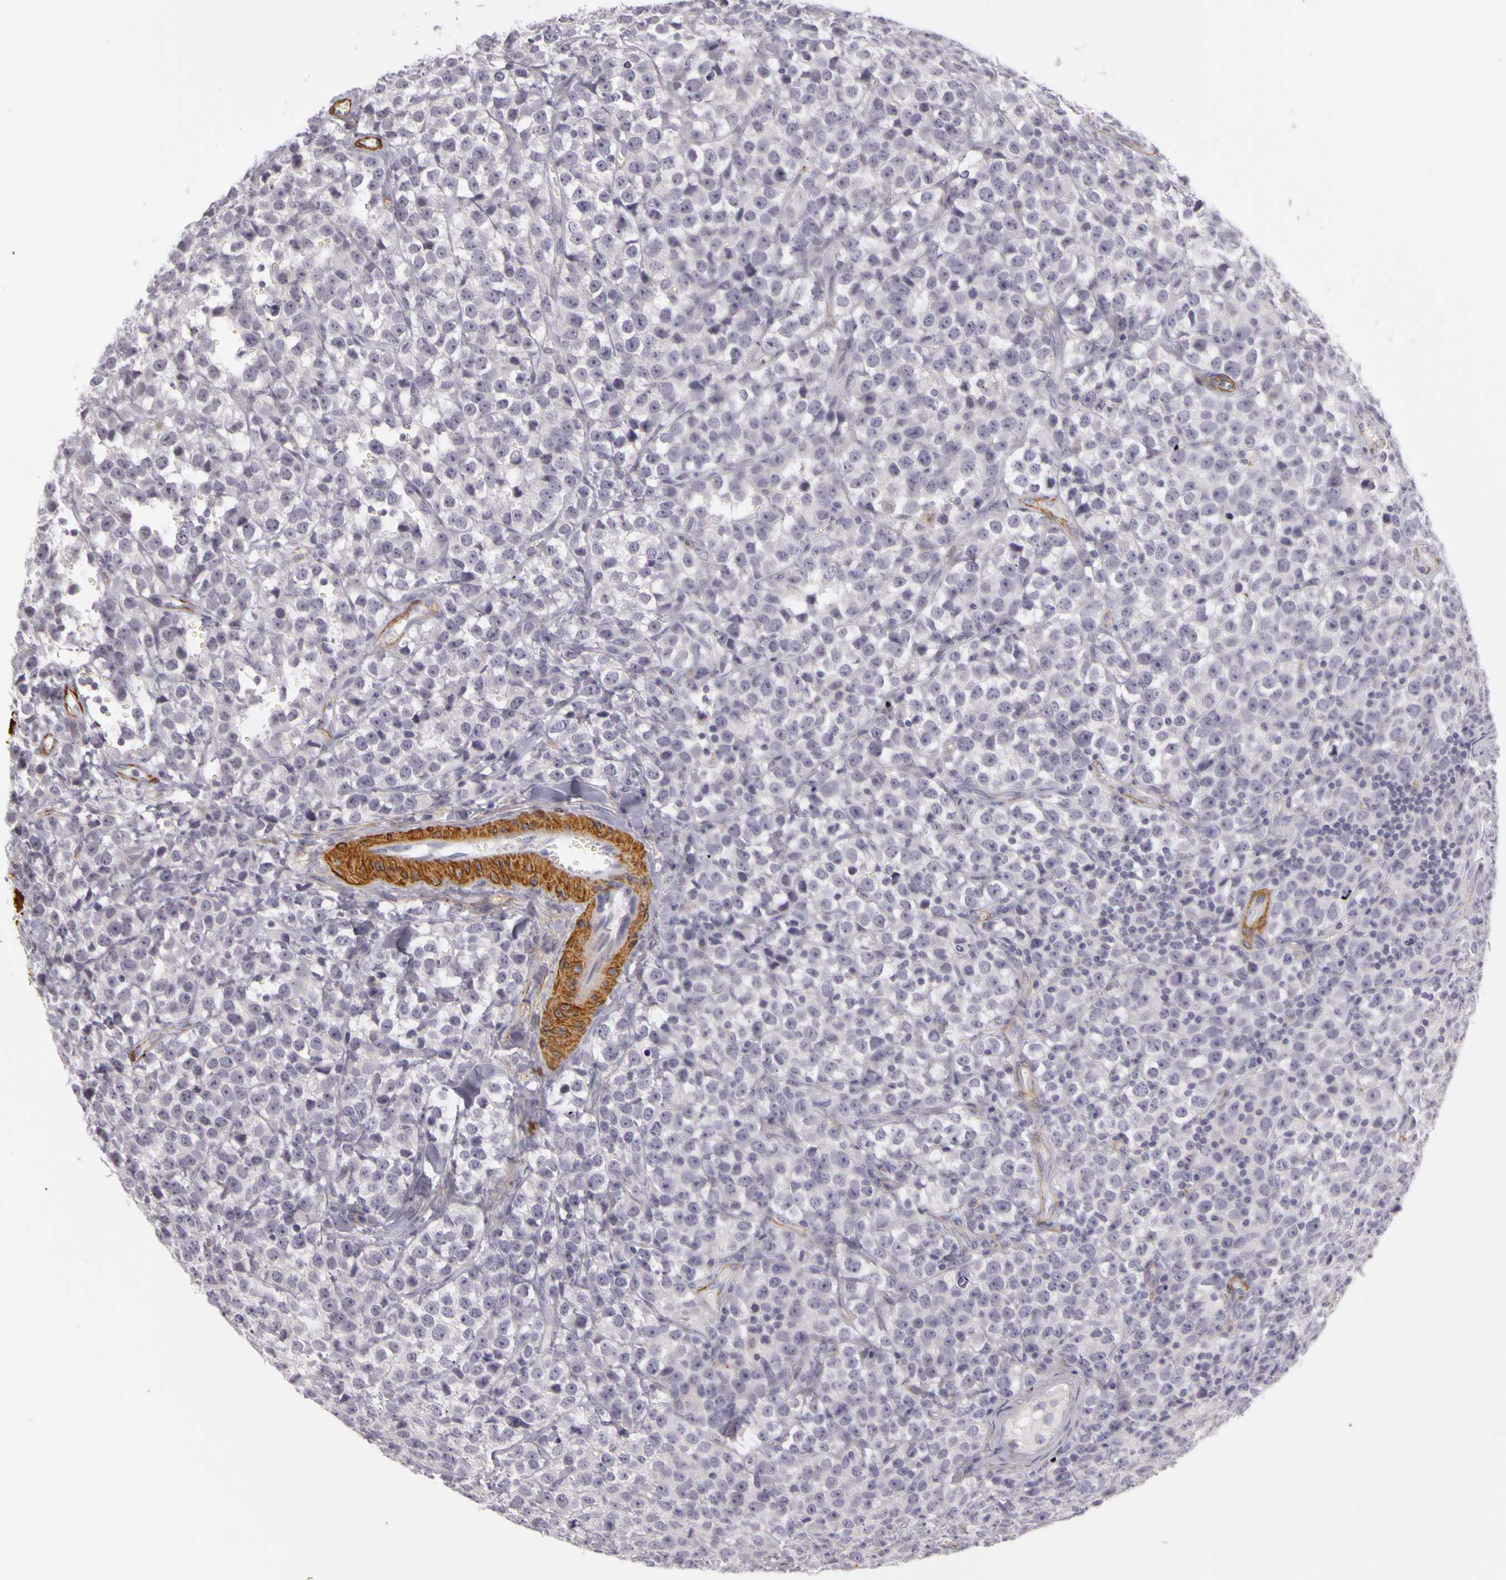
{"staining": {"intensity": "negative", "quantity": "none", "location": "none"}, "tissue": "testis cancer", "cell_type": "Tumor cells", "image_type": "cancer", "snomed": [{"axis": "morphology", "description": "Seminoma, NOS"}, {"axis": "topography", "description": "Testis"}], "caption": "Protein analysis of testis cancer reveals no significant expression in tumor cells.", "gene": "CNTN2", "patient": {"sex": "male", "age": 25}}